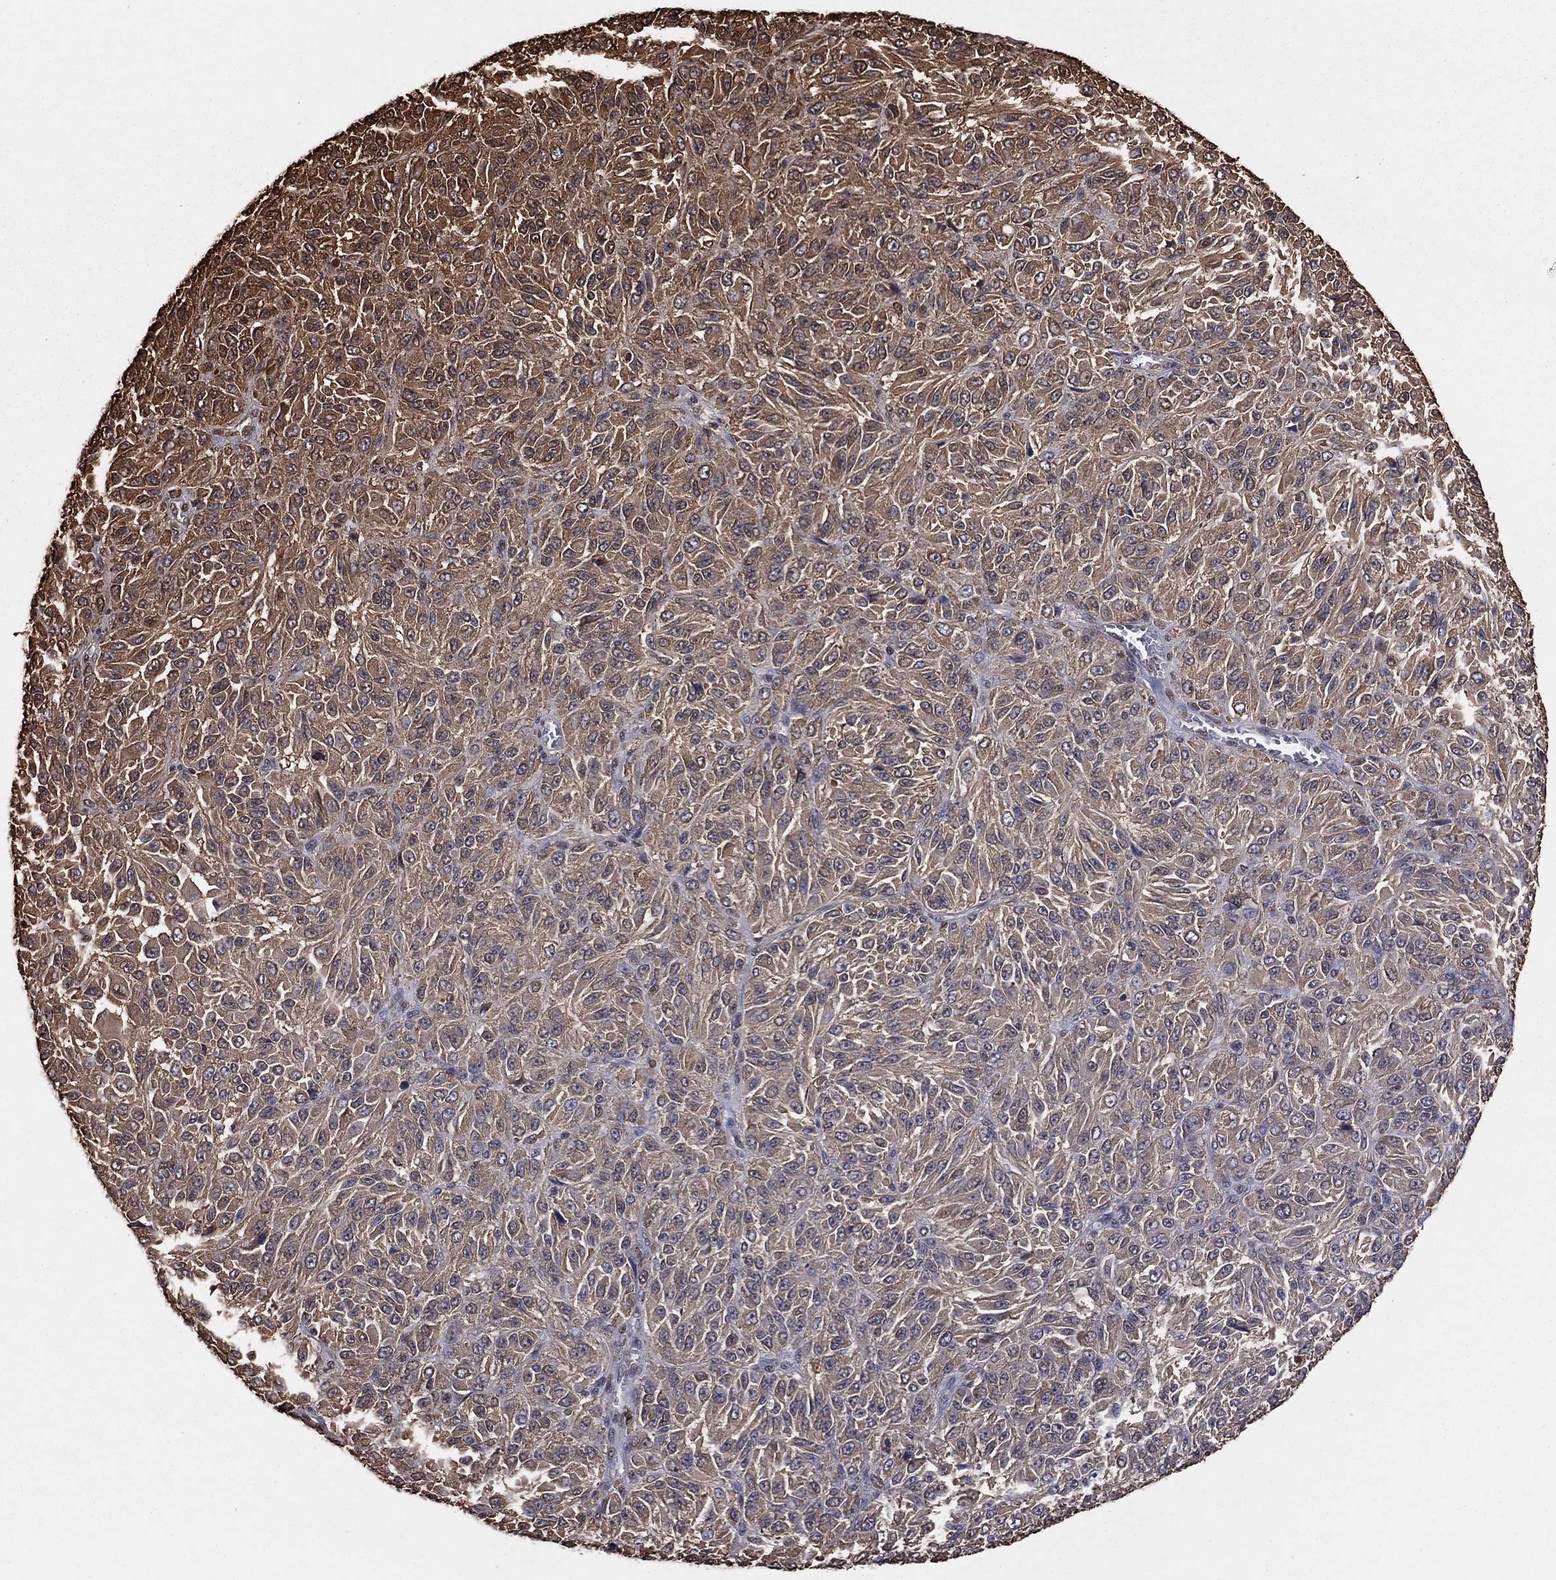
{"staining": {"intensity": "moderate", "quantity": "25%-75%", "location": "cytoplasmic/membranous"}, "tissue": "melanoma", "cell_type": "Tumor cells", "image_type": "cancer", "snomed": [{"axis": "morphology", "description": "Malignant melanoma, Metastatic site"}, {"axis": "topography", "description": "Brain"}], "caption": "Melanoma stained with a protein marker exhibits moderate staining in tumor cells.", "gene": "GAPDH", "patient": {"sex": "female", "age": 56}}